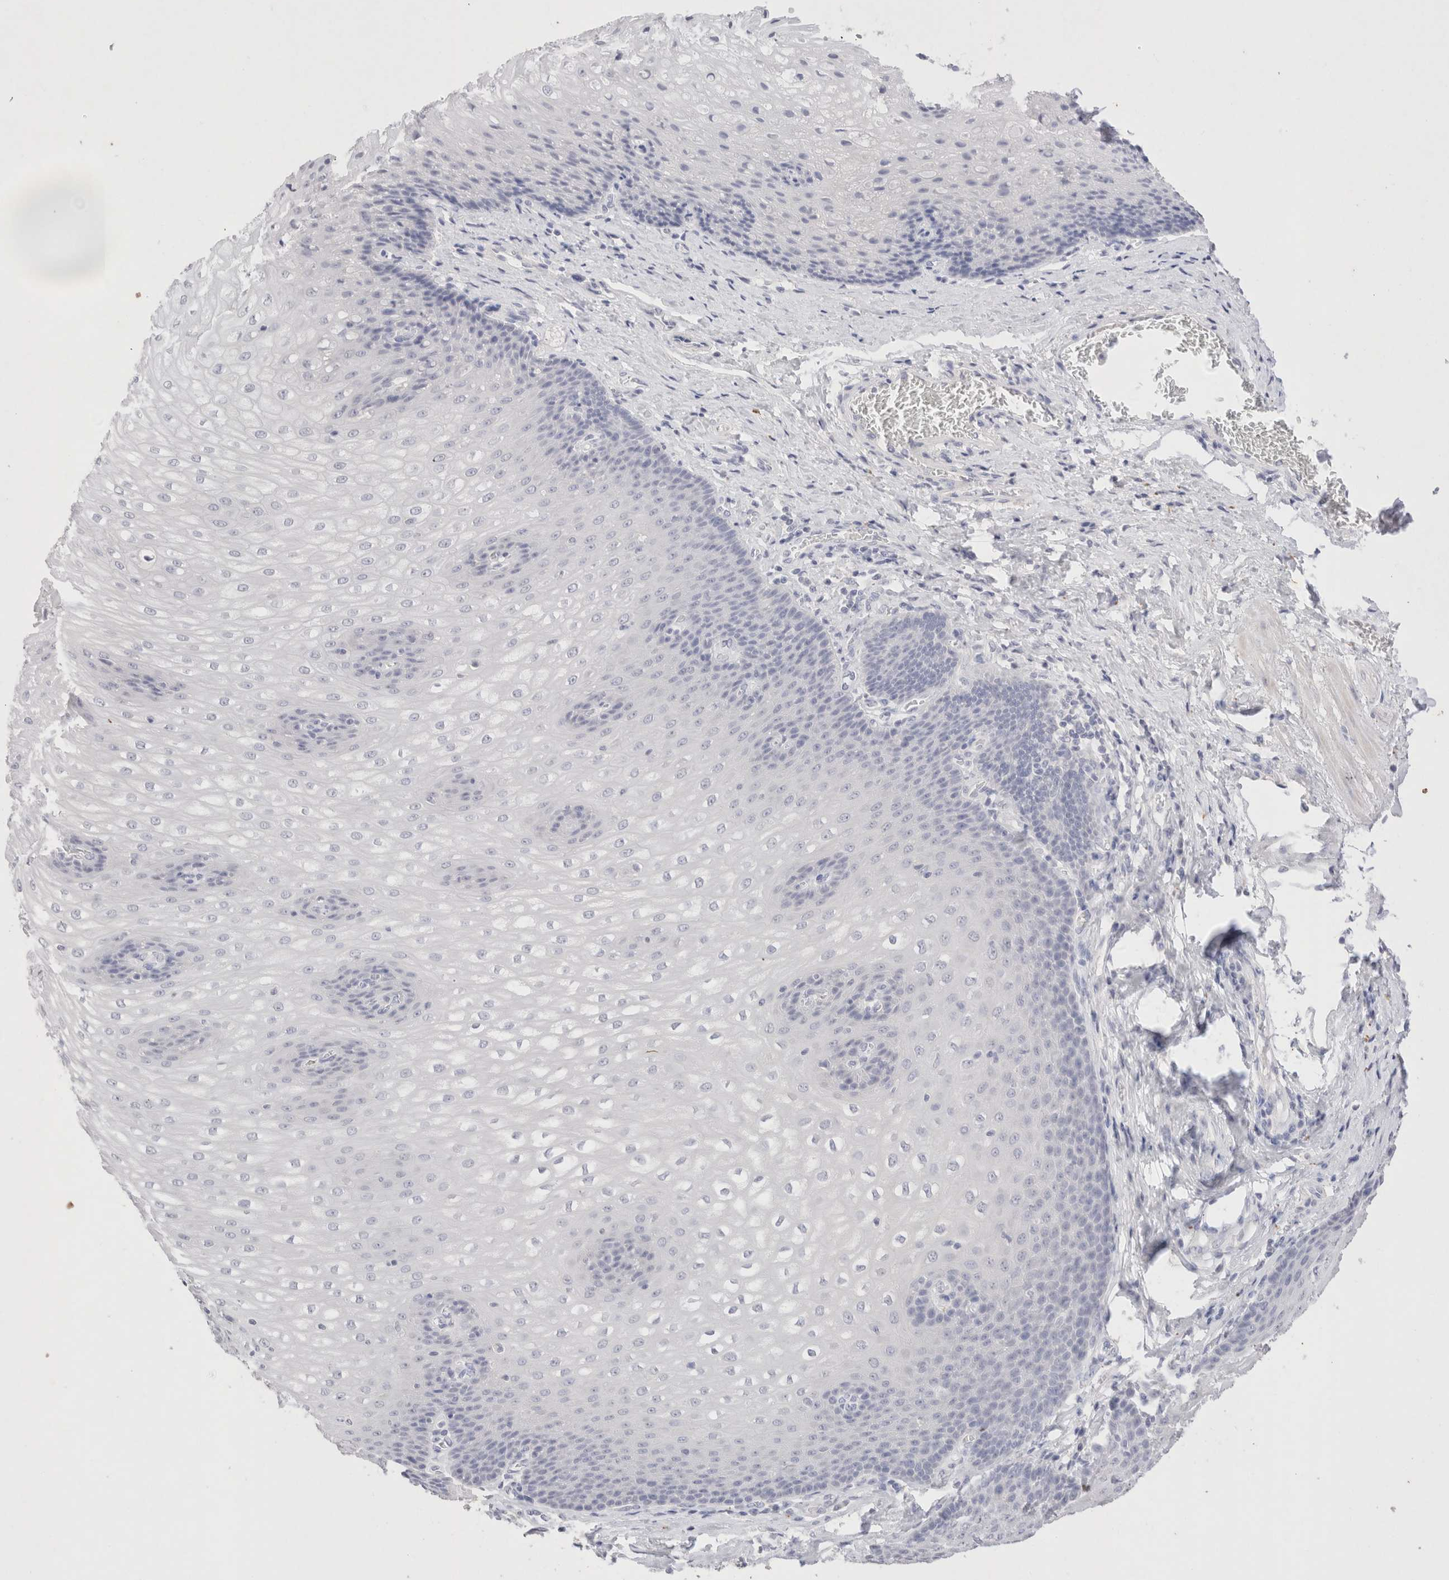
{"staining": {"intensity": "negative", "quantity": "none", "location": "none"}, "tissue": "esophagus", "cell_type": "Squamous epithelial cells", "image_type": "normal", "snomed": [{"axis": "morphology", "description": "Normal tissue, NOS"}, {"axis": "topography", "description": "Esophagus"}], "caption": "An image of human esophagus is negative for staining in squamous epithelial cells. (Immunohistochemistry, brightfield microscopy, high magnification).", "gene": "EPCAM", "patient": {"sex": "male", "age": 48}}